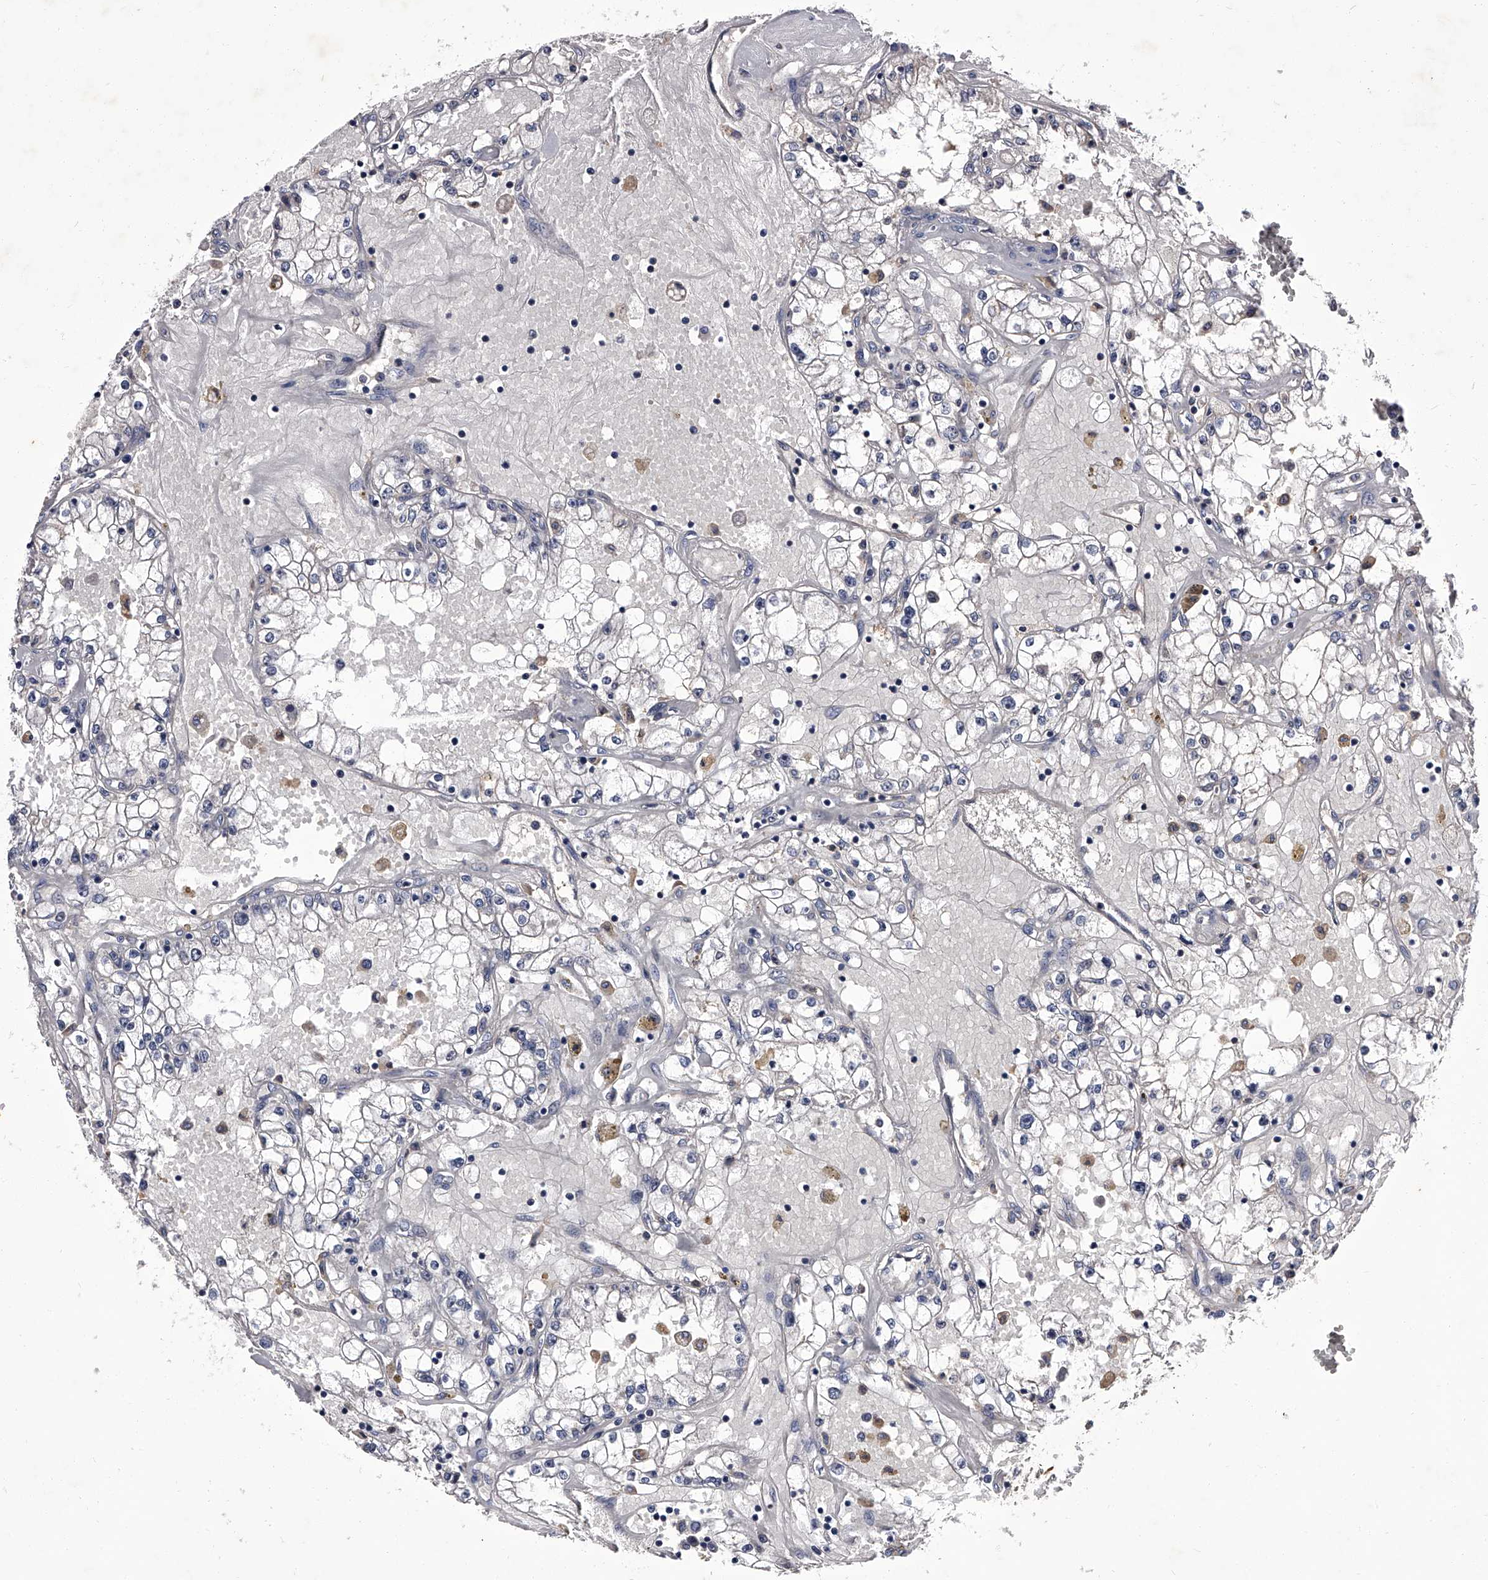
{"staining": {"intensity": "negative", "quantity": "none", "location": "none"}, "tissue": "renal cancer", "cell_type": "Tumor cells", "image_type": "cancer", "snomed": [{"axis": "morphology", "description": "Adenocarcinoma, NOS"}, {"axis": "topography", "description": "Kidney"}], "caption": "There is no significant staining in tumor cells of renal adenocarcinoma.", "gene": "SLC18B1", "patient": {"sex": "male", "age": 56}}